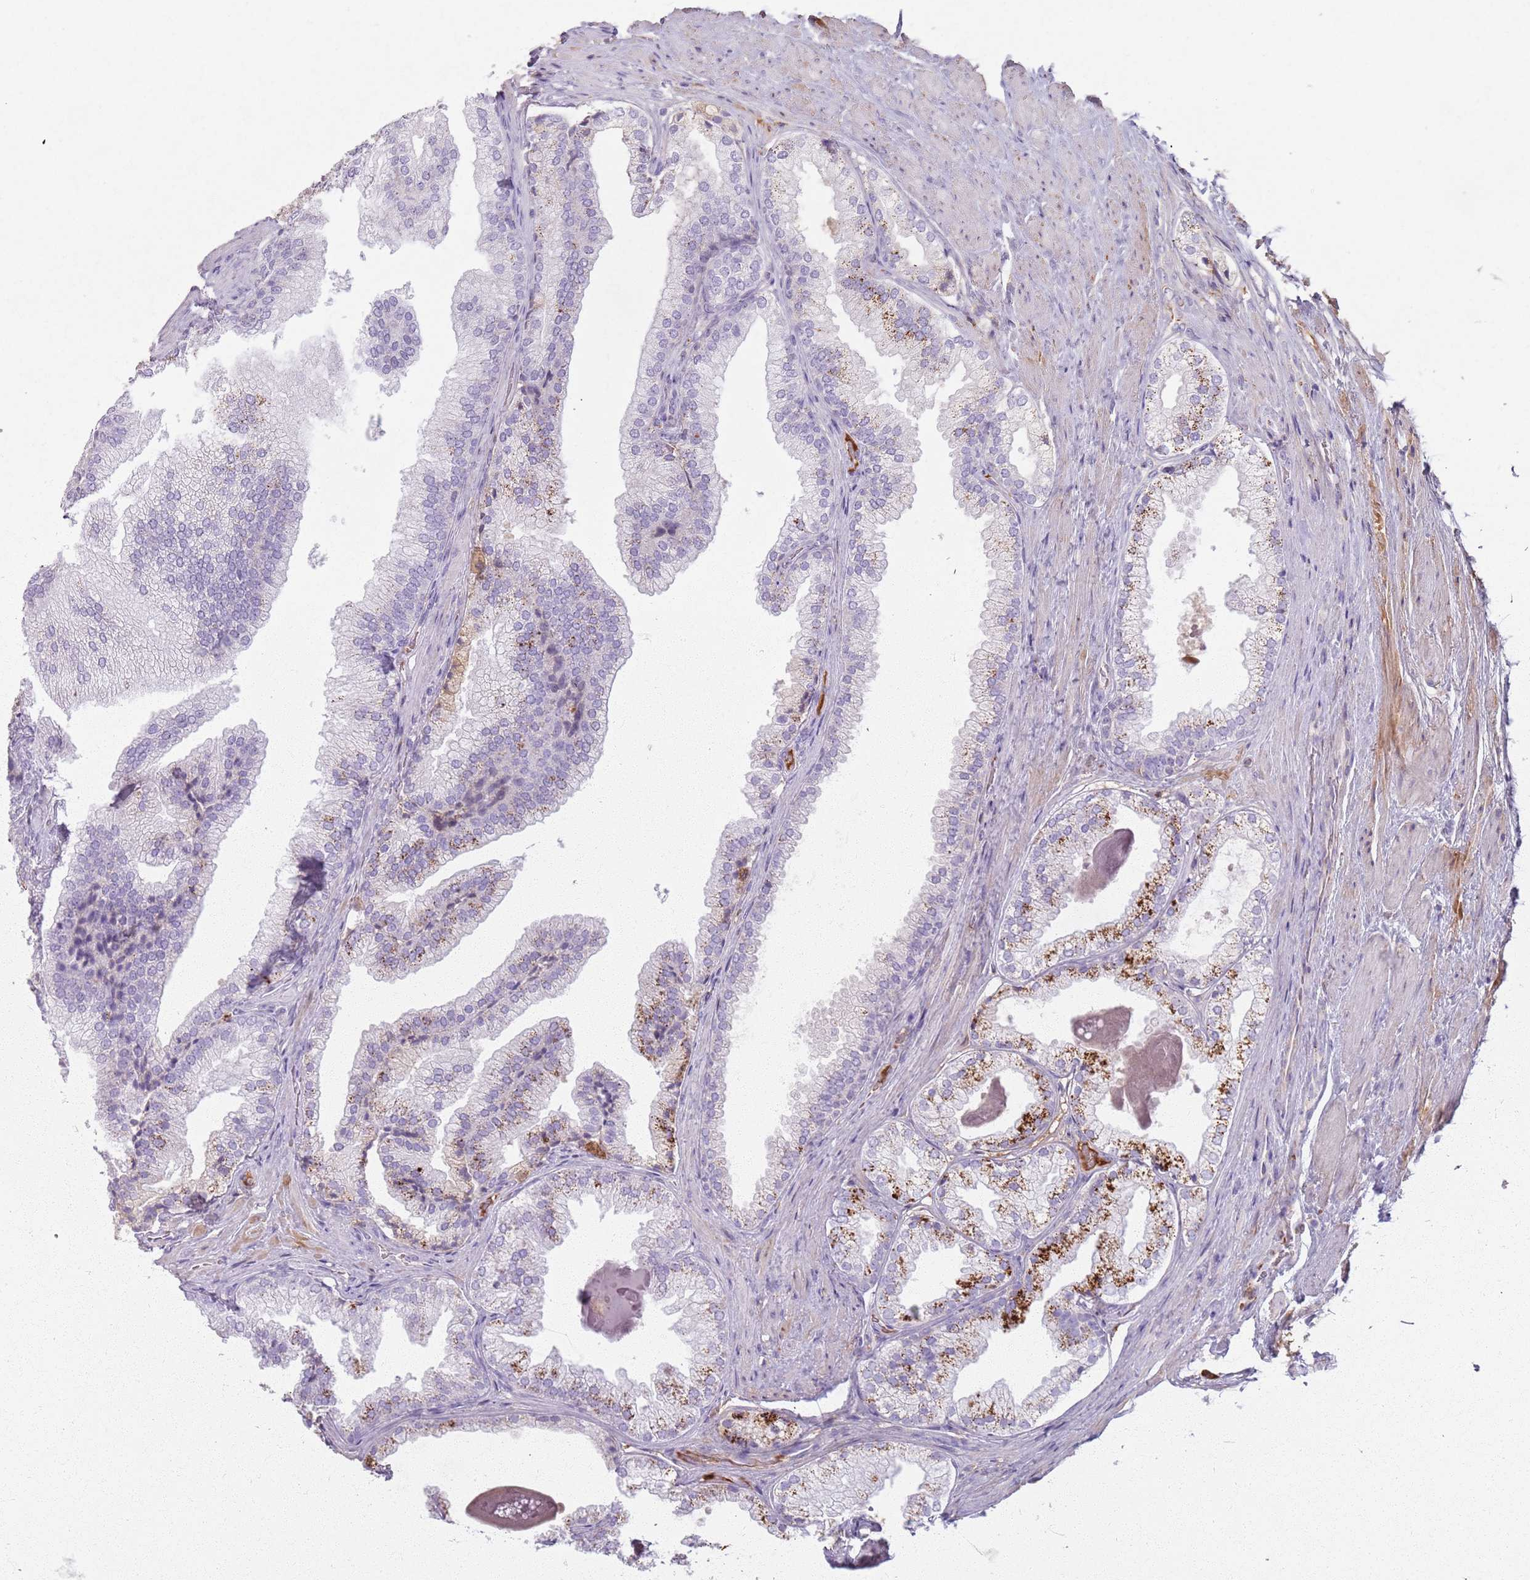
{"staining": {"intensity": "strong", "quantity": "<25%", "location": "cytoplasmic/membranous"}, "tissue": "prostate", "cell_type": "Glandular cells", "image_type": "normal", "snomed": [{"axis": "morphology", "description": "Normal tissue, NOS"}, {"axis": "topography", "description": "Prostate"}], "caption": "Strong cytoplasmic/membranous positivity is seen in approximately <25% of glandular cells in normal prostate.", "gene": "COLGALT1", "patient": {"sex": "male", "age": 76}}